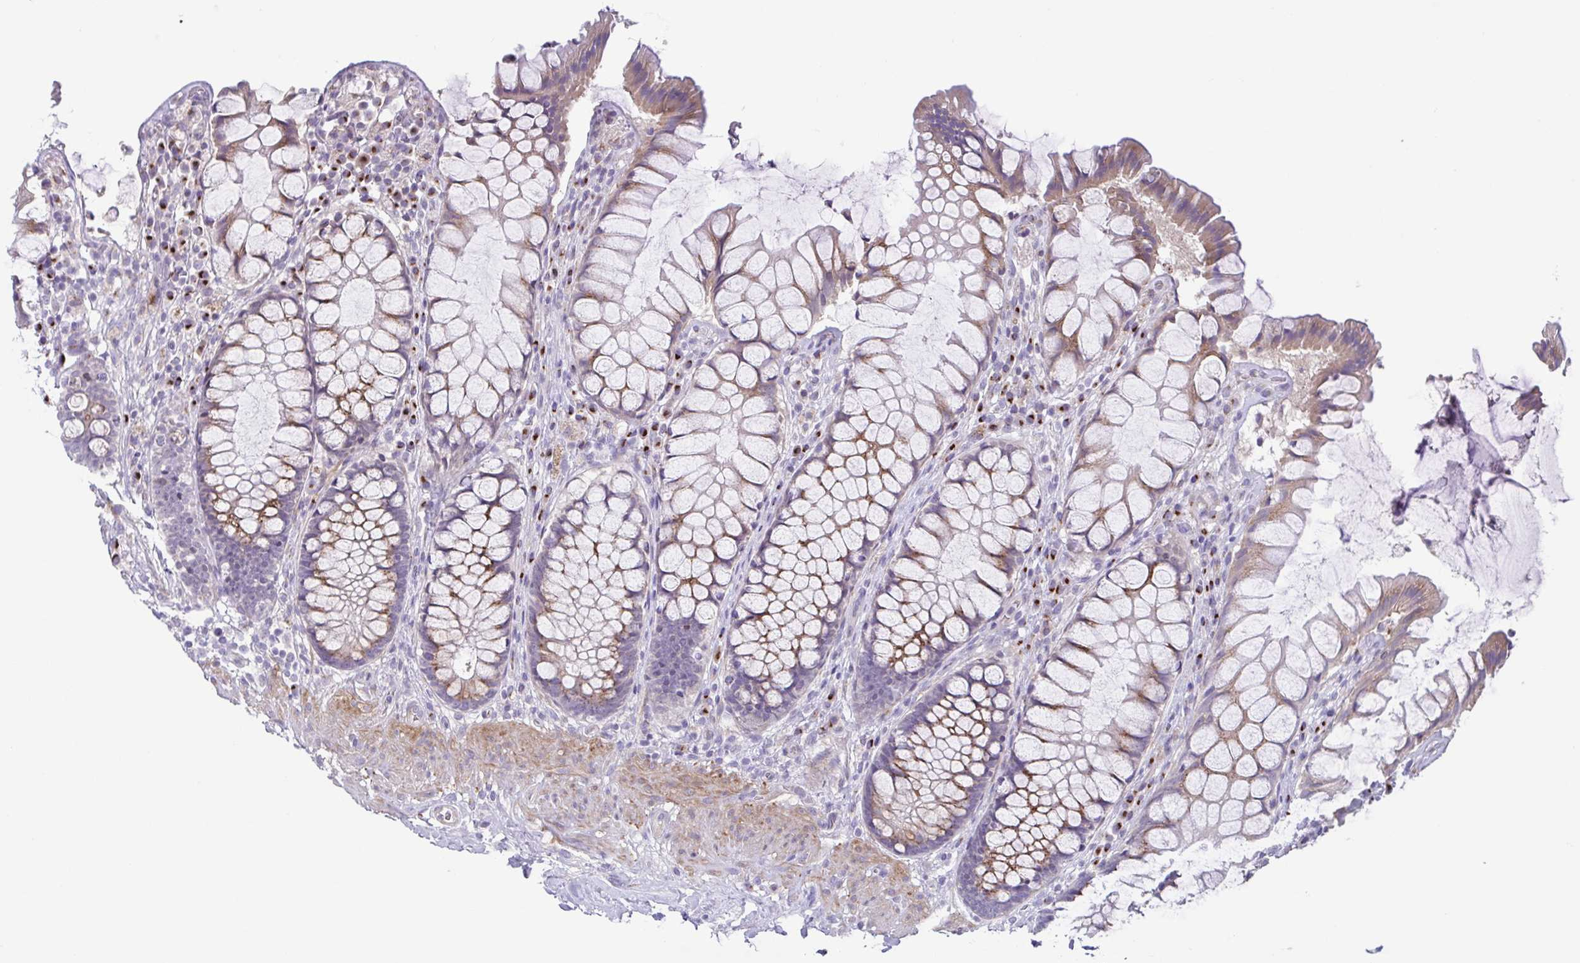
{"staining": {"intensity": "moderate", "quantity": ">75%", "location": "cytoplasmic/membranous"}, "tissue": "rectum", "cell_type": "Glandular cells", "image_type": "normal", "snomed": [{"axis": "morphology", "description": "Normal tissue, NOS"}, {"axis": "topography", "description": "Rectum"}], "caption": "Moderate cytoplasmic/membranous positivity is identified in about >75% of glandular cells in unremarkable rectum. The protein of interest is stained brown, and the nuclei are stained in blue (DAB (3,3'-diaminobenzidine) IHC with brightfield microscopy, high magnification).", "gene": "COL17A1", "patient": {"sex": "female", "age": 58}}